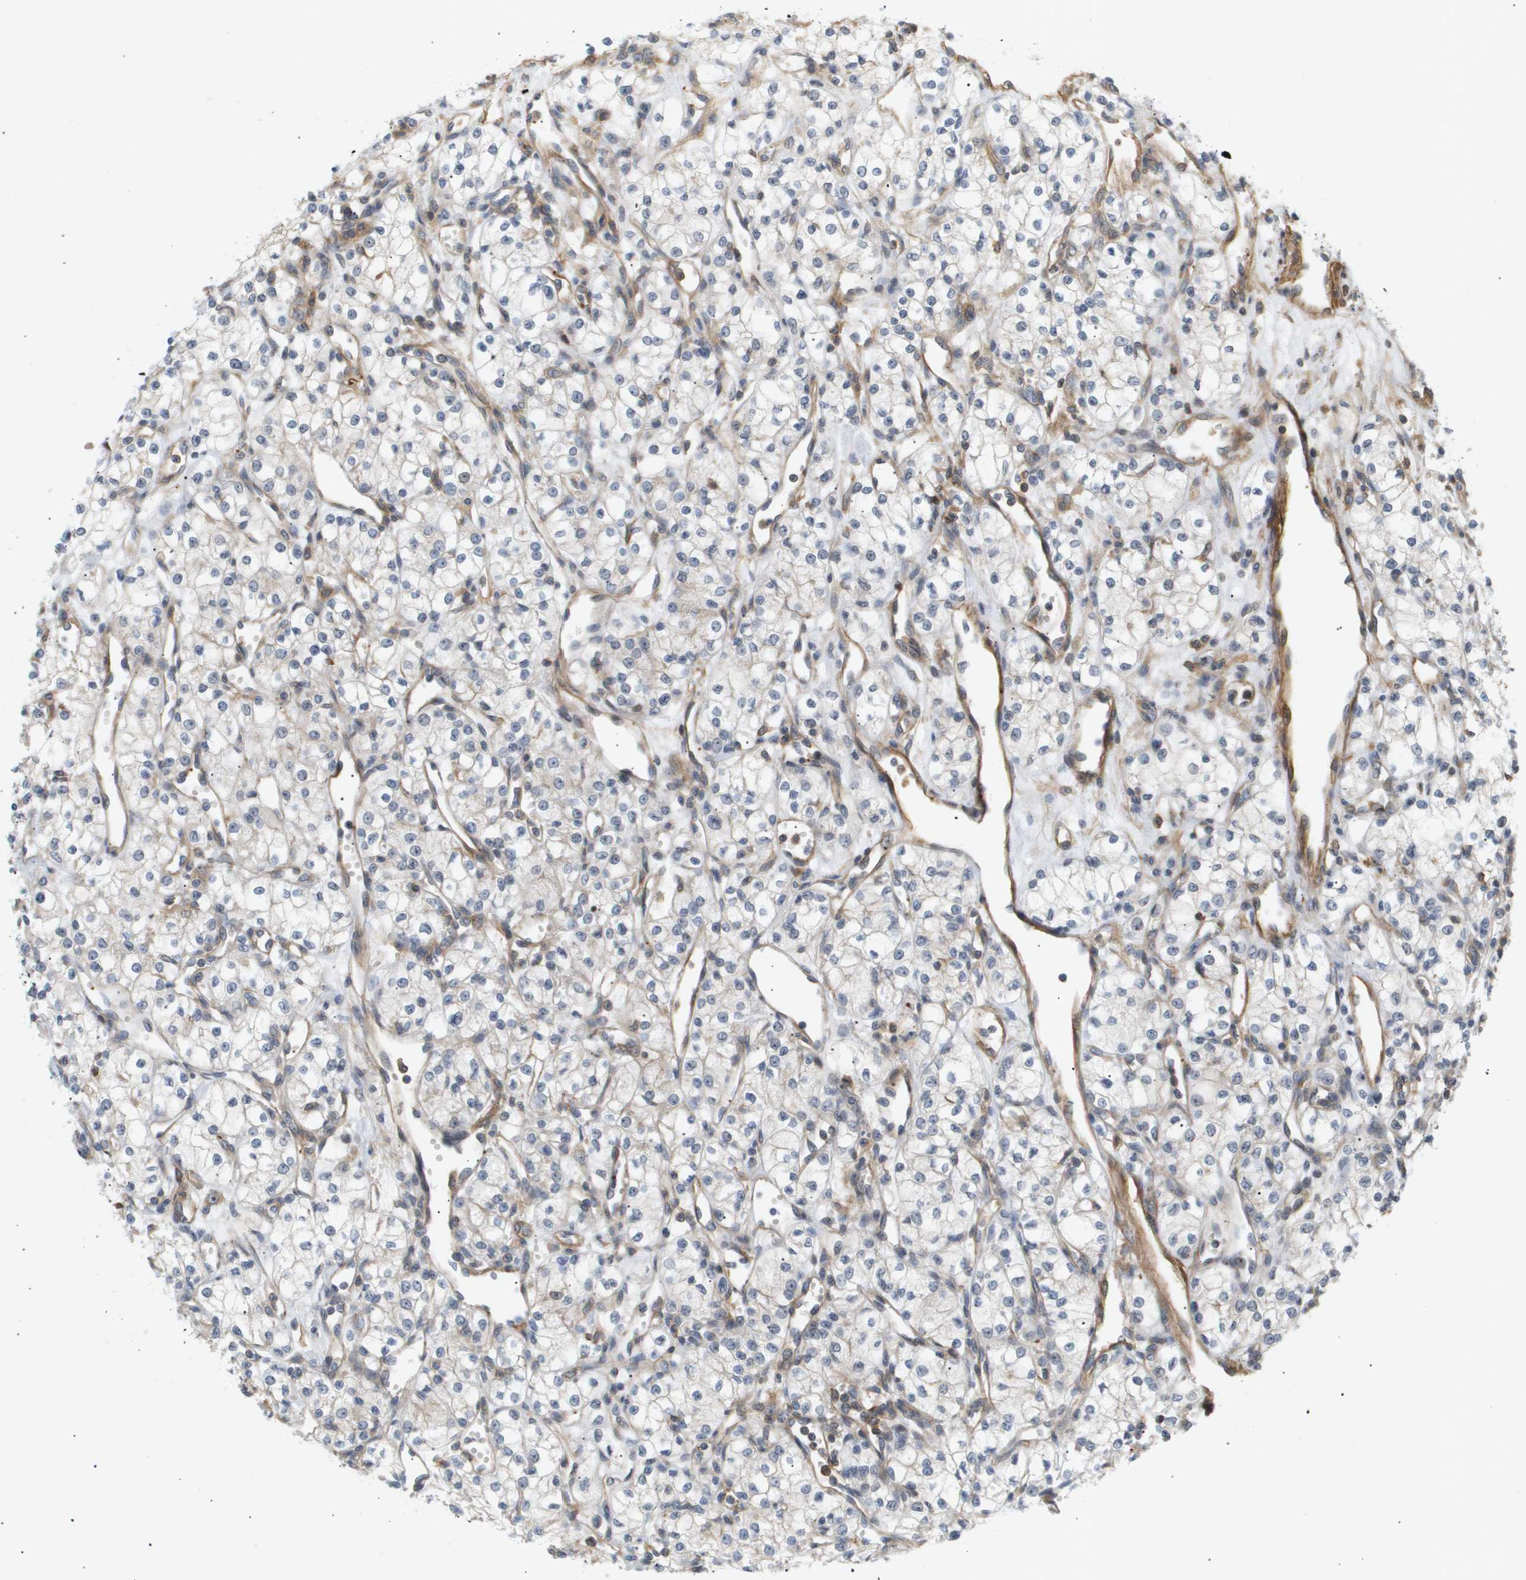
{"staining": {"intensity": "negative", "quantity": "none", "location": "none"}, "tissue": "renal cancer", "cell_type": "Tumor cells", "image_type": "cancer", "snomed": [{"axis": "morphology", "description": "Adenocarcinoma, NOS"}, {"axis": "topography", "description": "Kidney"}], "caption": "Immunohistochemical staining of renal cancer demonstrates no significant expression in tumor cells.", "gene": "CORO2B", "patient": {"sex": "male", "age": 59}}